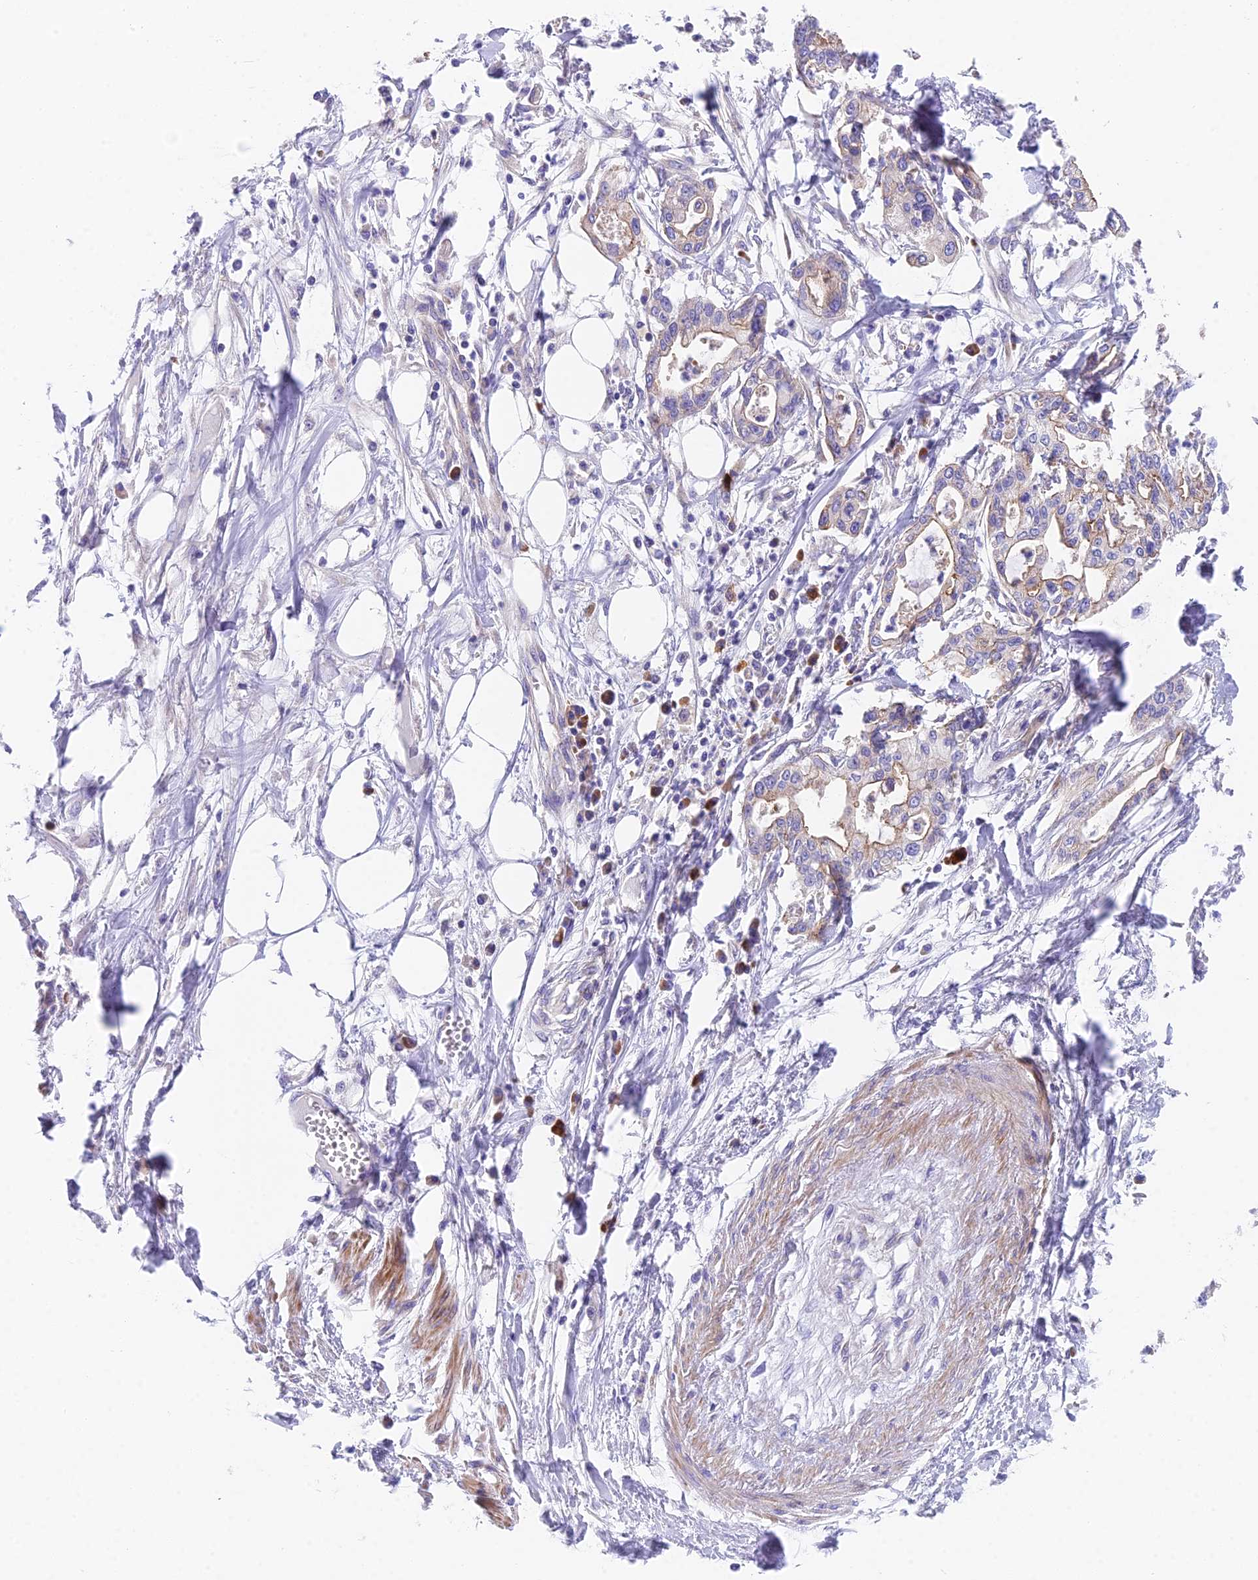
{"staining": {"intensity": "weak", "quantity": "25%-75%", "location": "cytoplasmic/membranous"}, "tissue": "pancreatic cancer", "cell_type": "Tumor cells", "image_type": "cancer", "snomed": [{"axis": "morphology", "description": "Adenocarcinoma, NOS"}, {"axis": "topography", "description": "Pancreas"}], "caption": "Weak cytoplasmic/membranous protein staining is identified in approximately 25%-75% of tumor cells in pancreatic cancer (adenocarcinoma).", "gene": "MVB12A", "patient": {"sex": "male", "age": 68}}